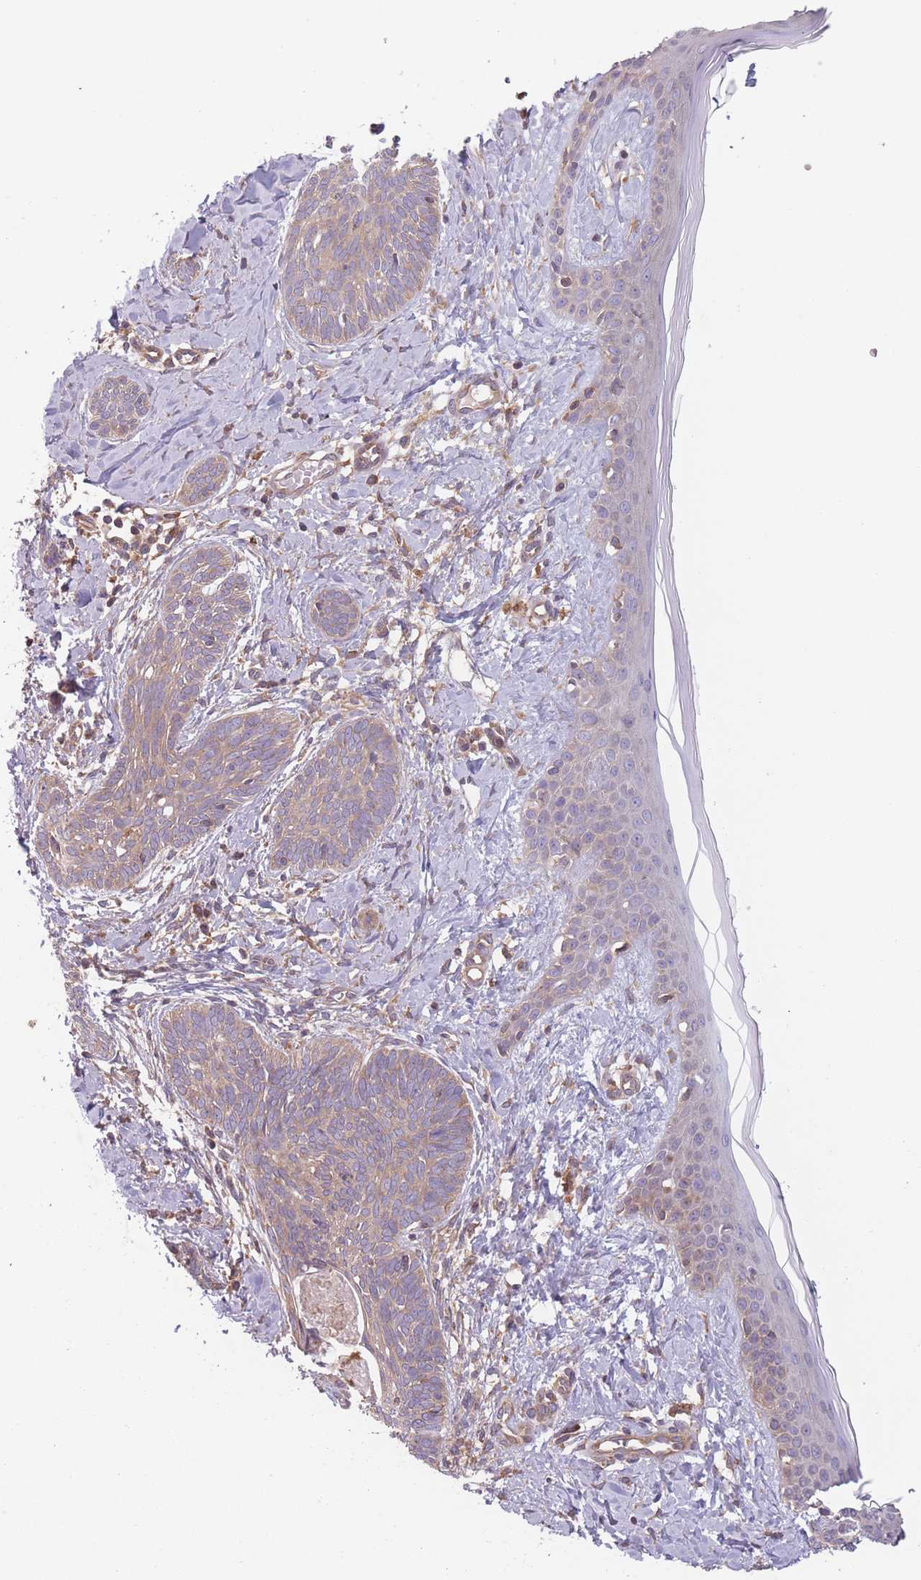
{"staining": {"intensity": "weak", "quantity": ">75%", "location": "cytoplasmic/membranous"}, "tissue": "skin cancer", "cell_type": "Tumor cells", "image_type": "cancer", "snomed": [{"axis": "morphology", "description": "Basal cell carcinoma"}, {"axis": "topography", "description": "Skin"}], "caption": "Immunohistochemical staining of skin basal cell carcinoma displays low levels of weak cytoplasmic/membranous positivity in approximately >75% of tumor cells.", "gene": "WASHC2A", "patient": {"sex": "female", "age": 81}}